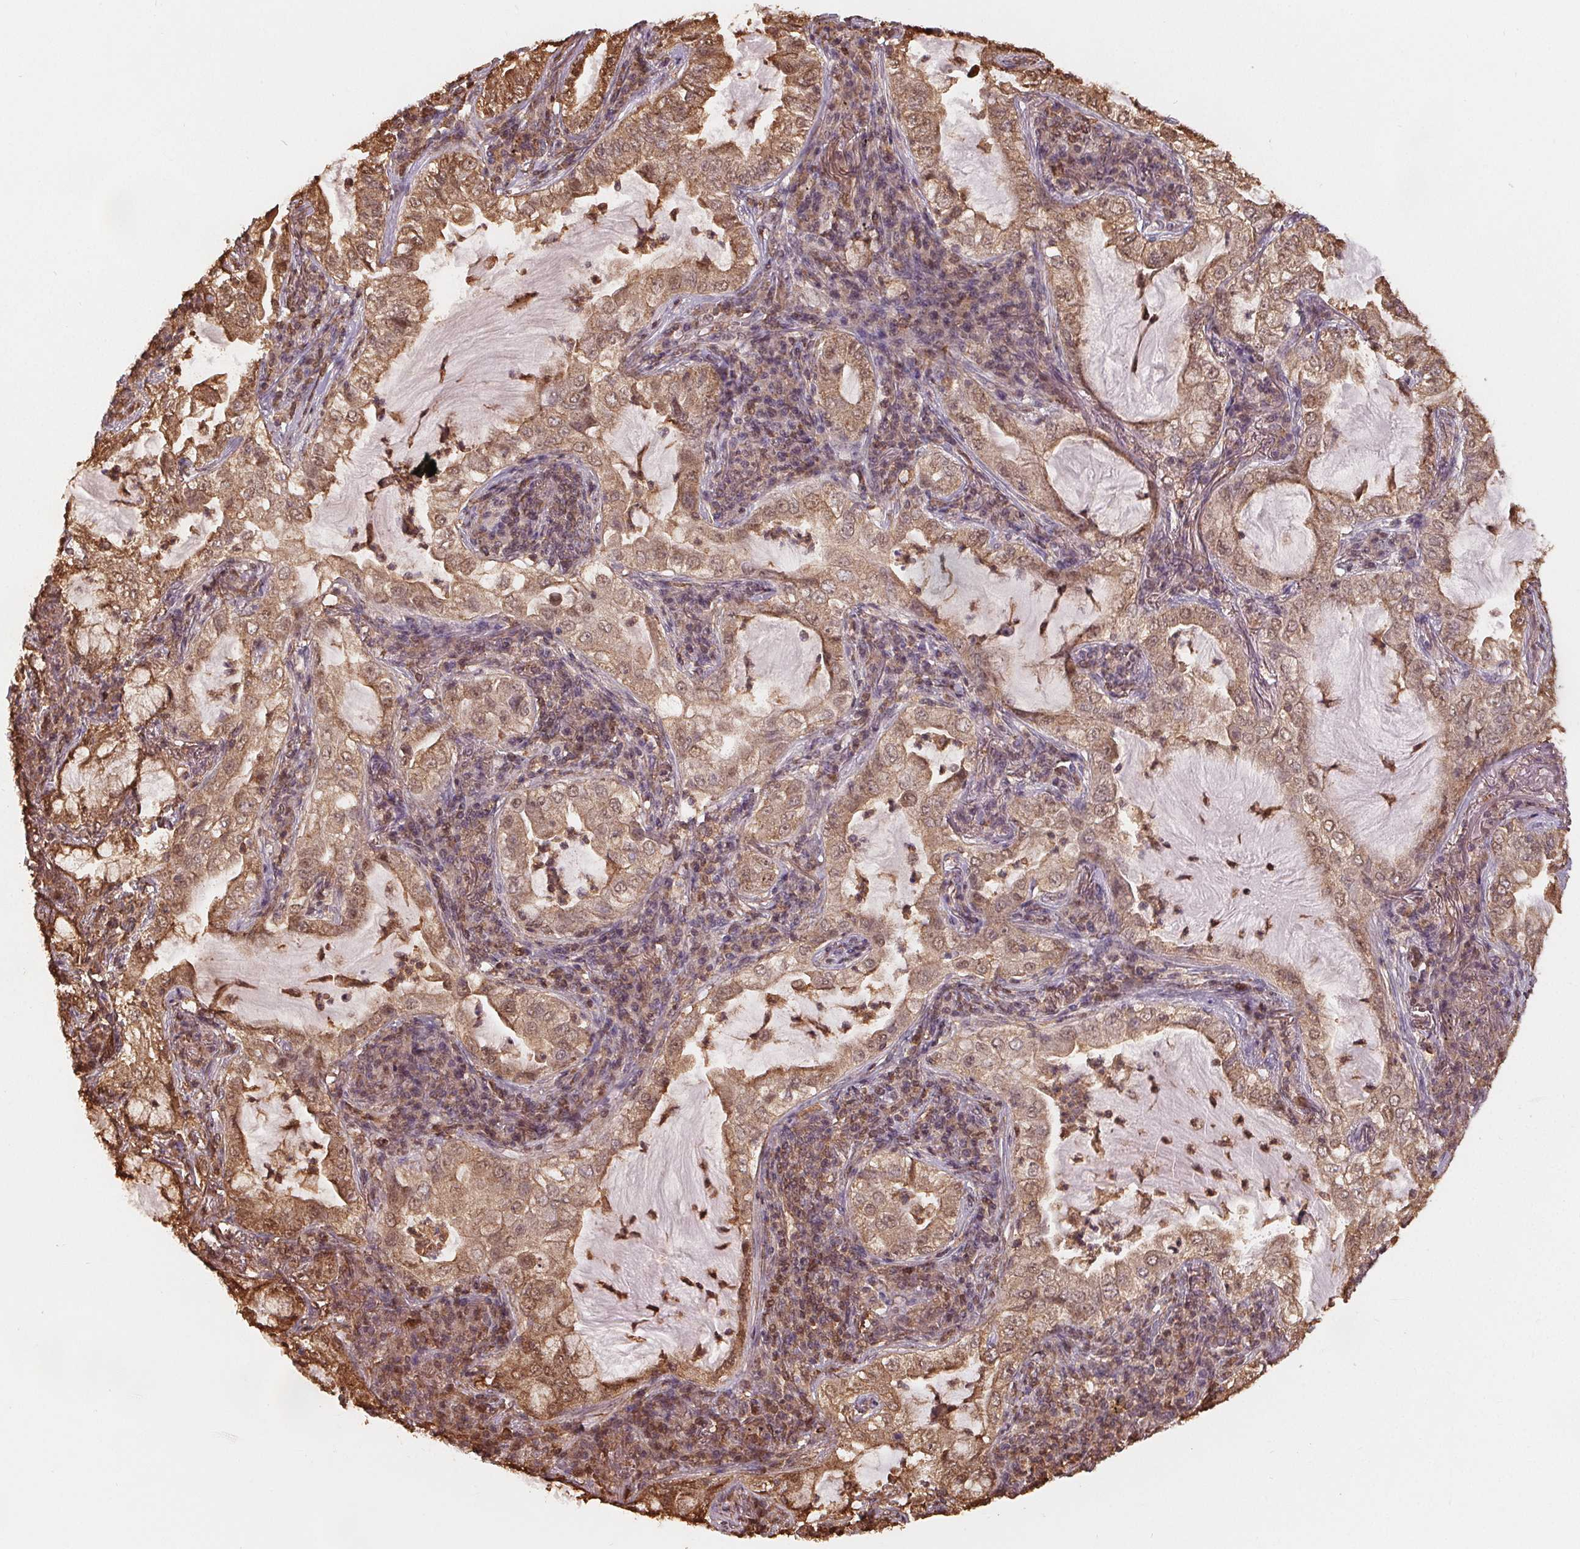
{"staining": {"intensity": "moderate", "quantity": ">75%", "location": "cytoplasmic/membranous,nuclear"}, "tissue": "lung cancer", "cell_type": "Tumor cells", "image_type": "cancer", "snomed": [{"axis": "morphology", "description": "Adenocarcinoma, NOS"}, {"axis": "topography", "description": "Lung"}], "caption": "Lung cancer (adenocarcinoma) stained with a protein marker demonstrates moderate staining in tumor cells.", "gene": "ENO1", "patient": {"sex": "female", "age": 73}}